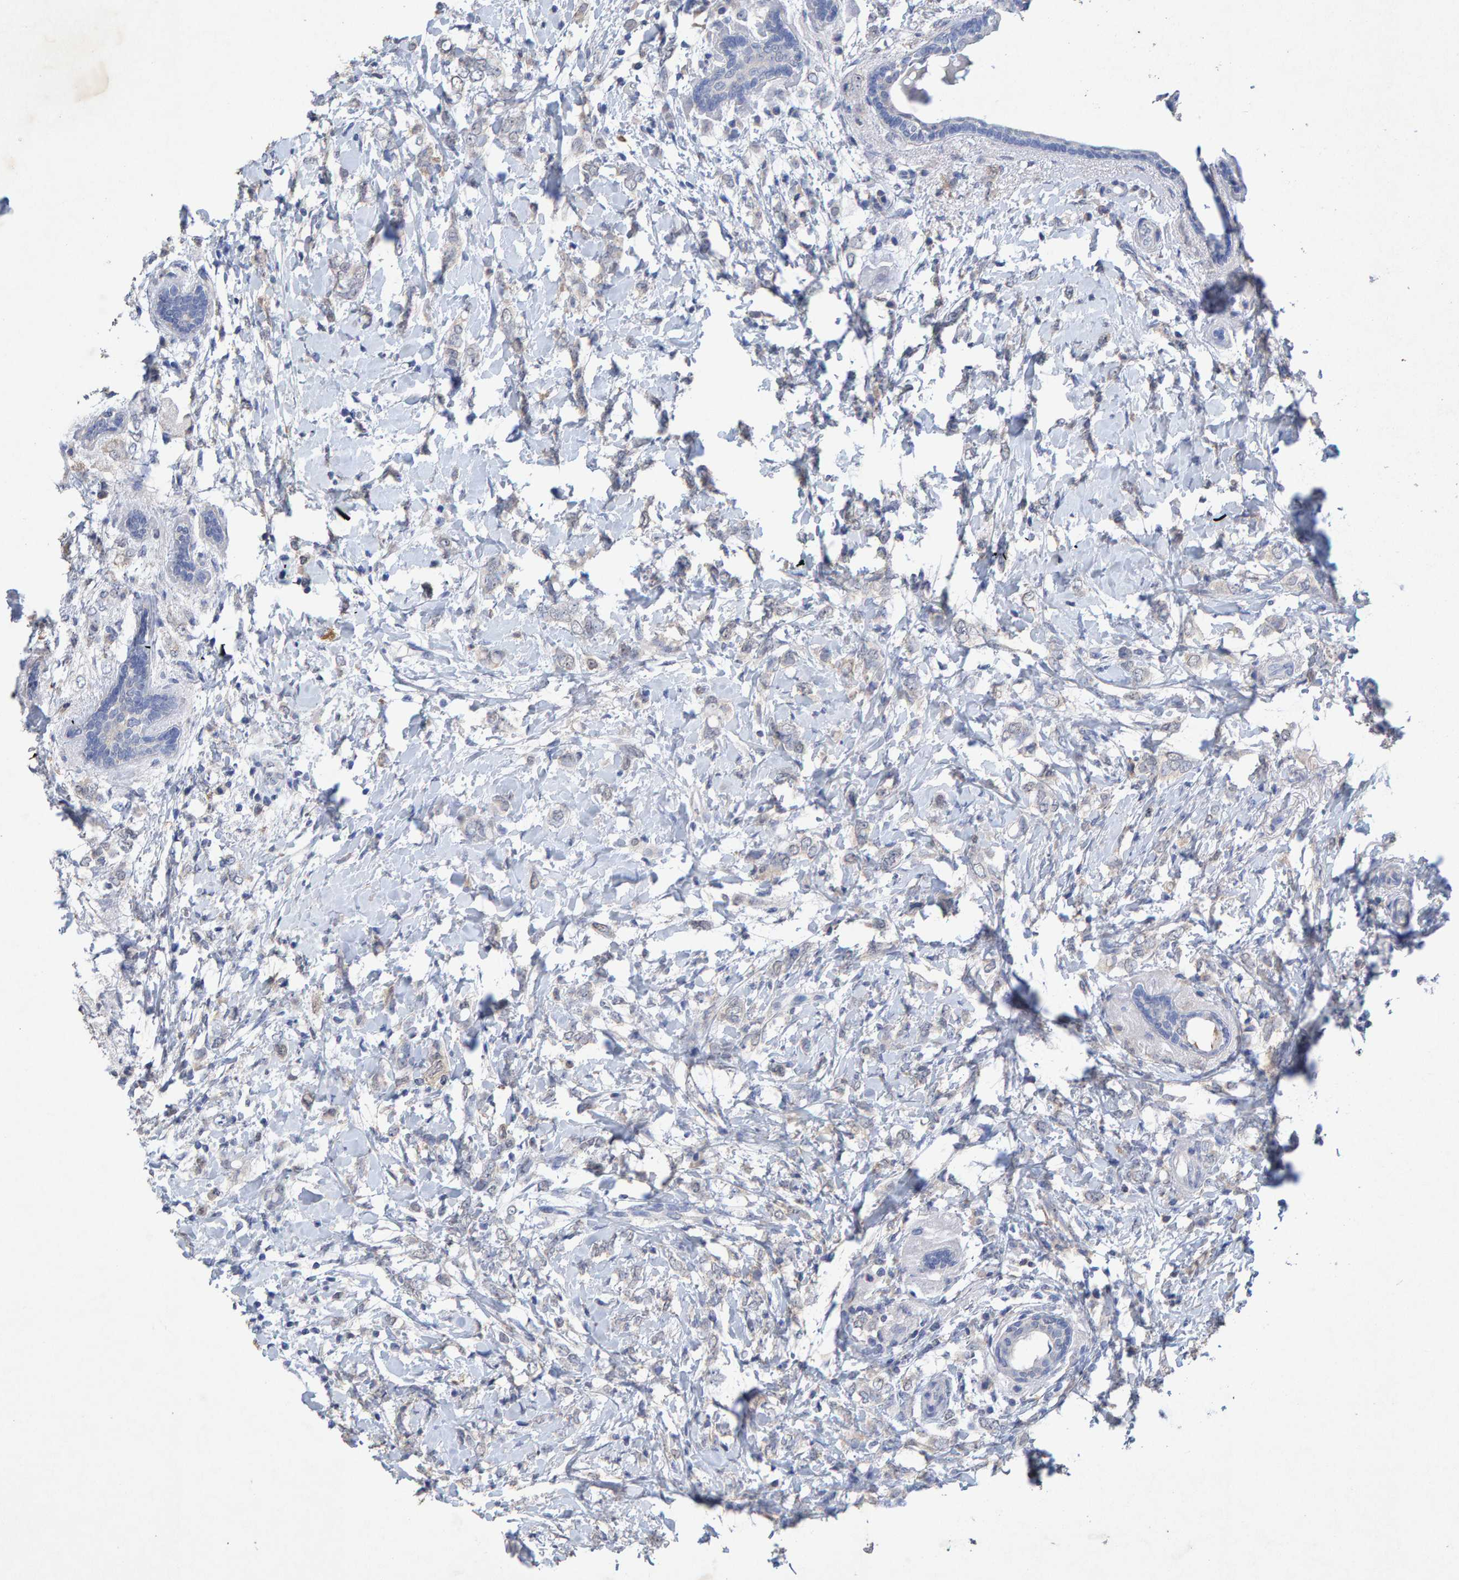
{"staining": {"intensity": "negative", "quantity": "none", "location": "none"}, "tissue": "breast cancer", "cell_type": "Tumor cells", "image_type": "cancer", "snomed": [{"axis": "morphology", "description": "Normal tissue, NOS"}, {"axis": "morphology", "description": "Lobular carcinoma"}, {"axis": "topography", "description": "Breast"}], "caption": "The histopathology image shows no significant expression in tumor cells of breast cancer. The staining was performed using DAB (3,3'-diaminobenzidine) to visualize the protein expression in brown, while the nuclei were stained in blue with hematoxylin (Magnification: 20x).", "gene": "CTH", "patient": {"sex": "female", "age": 47}}